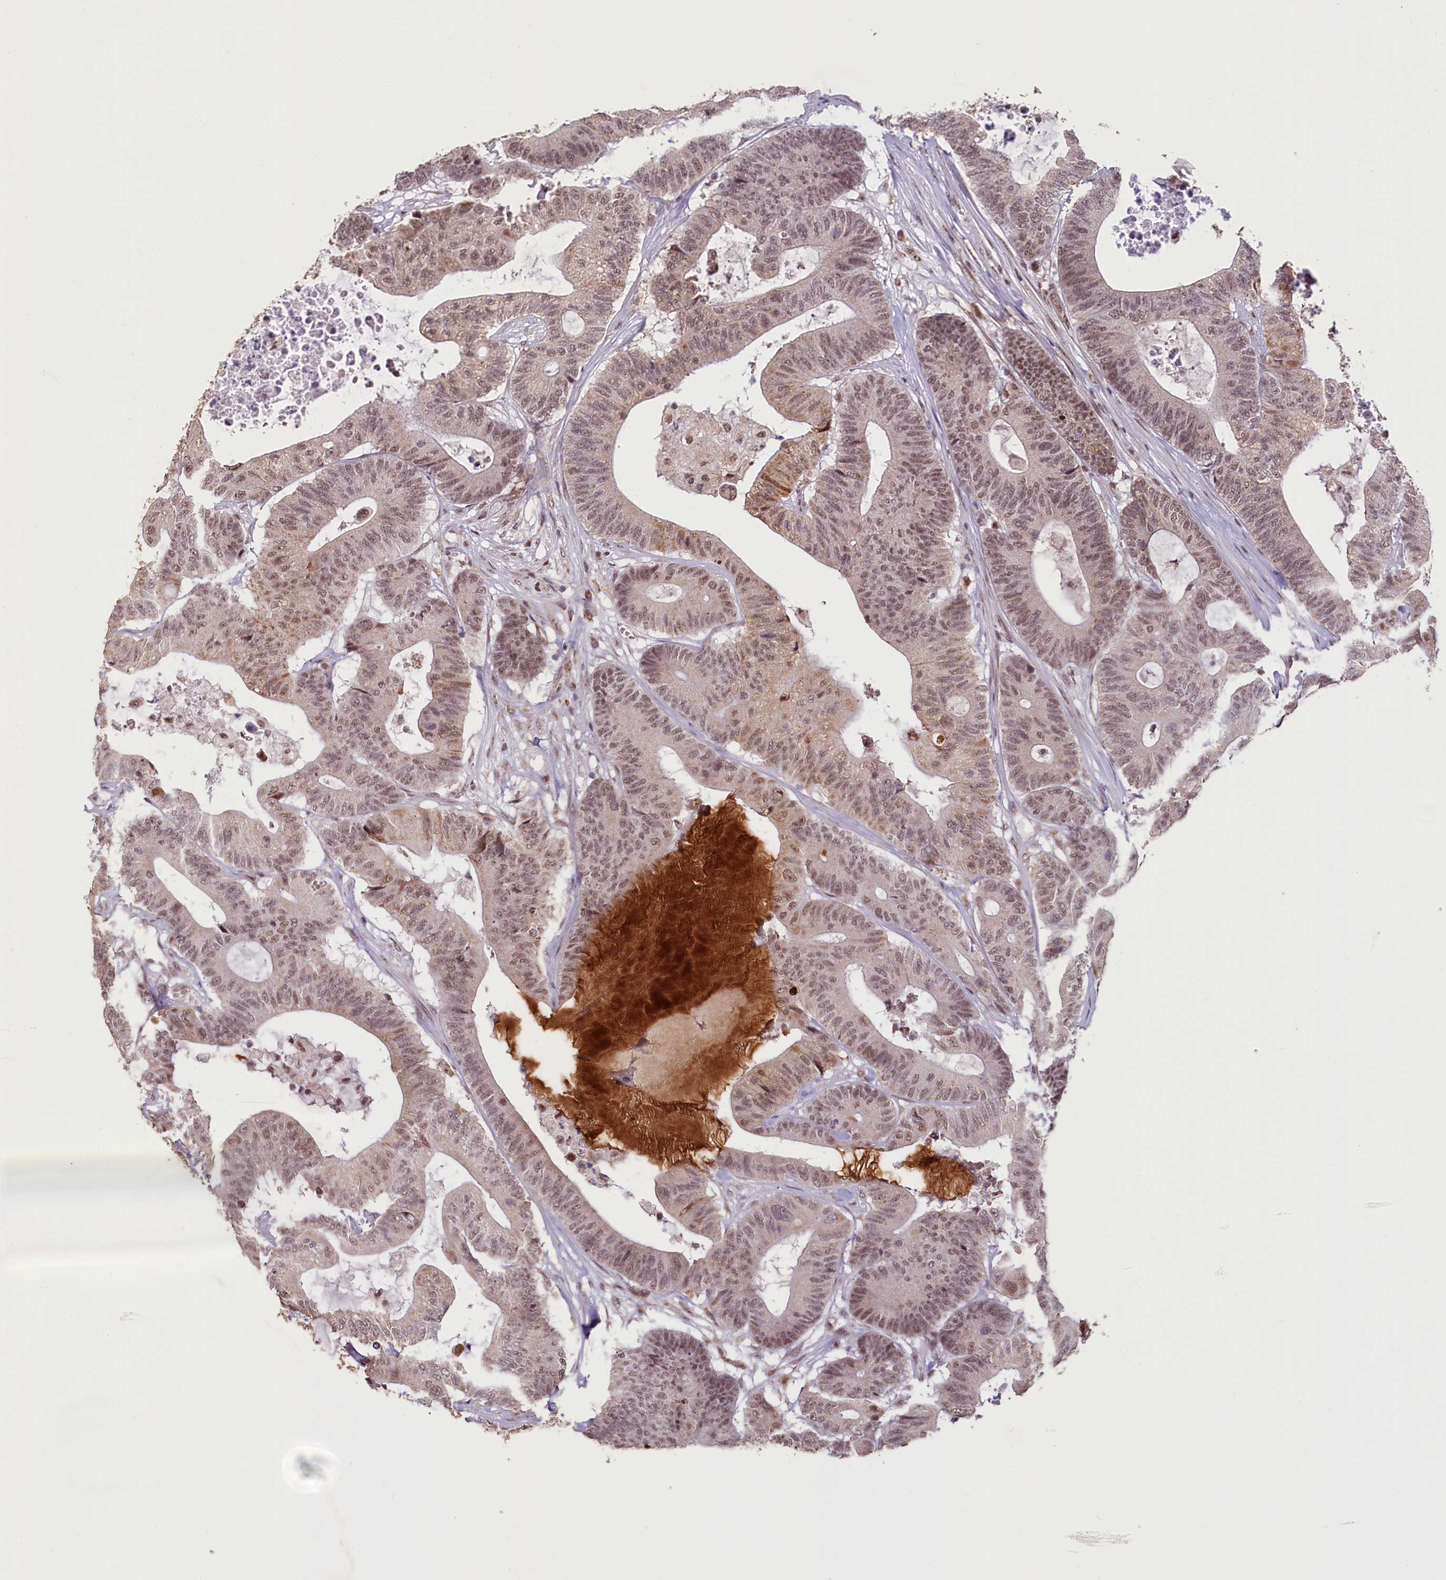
{"staining": {"intensity": "moderate", "quantity": ">75%", "location": "nuclear"}, "tissue": "colorectal cancer", "cell_type": "Tumor cells", "image_type": "cancer", "snomed": [{"axis": "morphology", "description": "Adenocarcinoma, NOS"}, {"axis": "topography", "description": "Colon"}], "caption": "Immunohistochemical staining of human adenocarcinoma (colorectal) exhibits medium levels of moderate nuclear positivity in approximately >75% of tumor cells.", "gene": "PDE6D", "patient": {"sex": "female", "age": 84}}